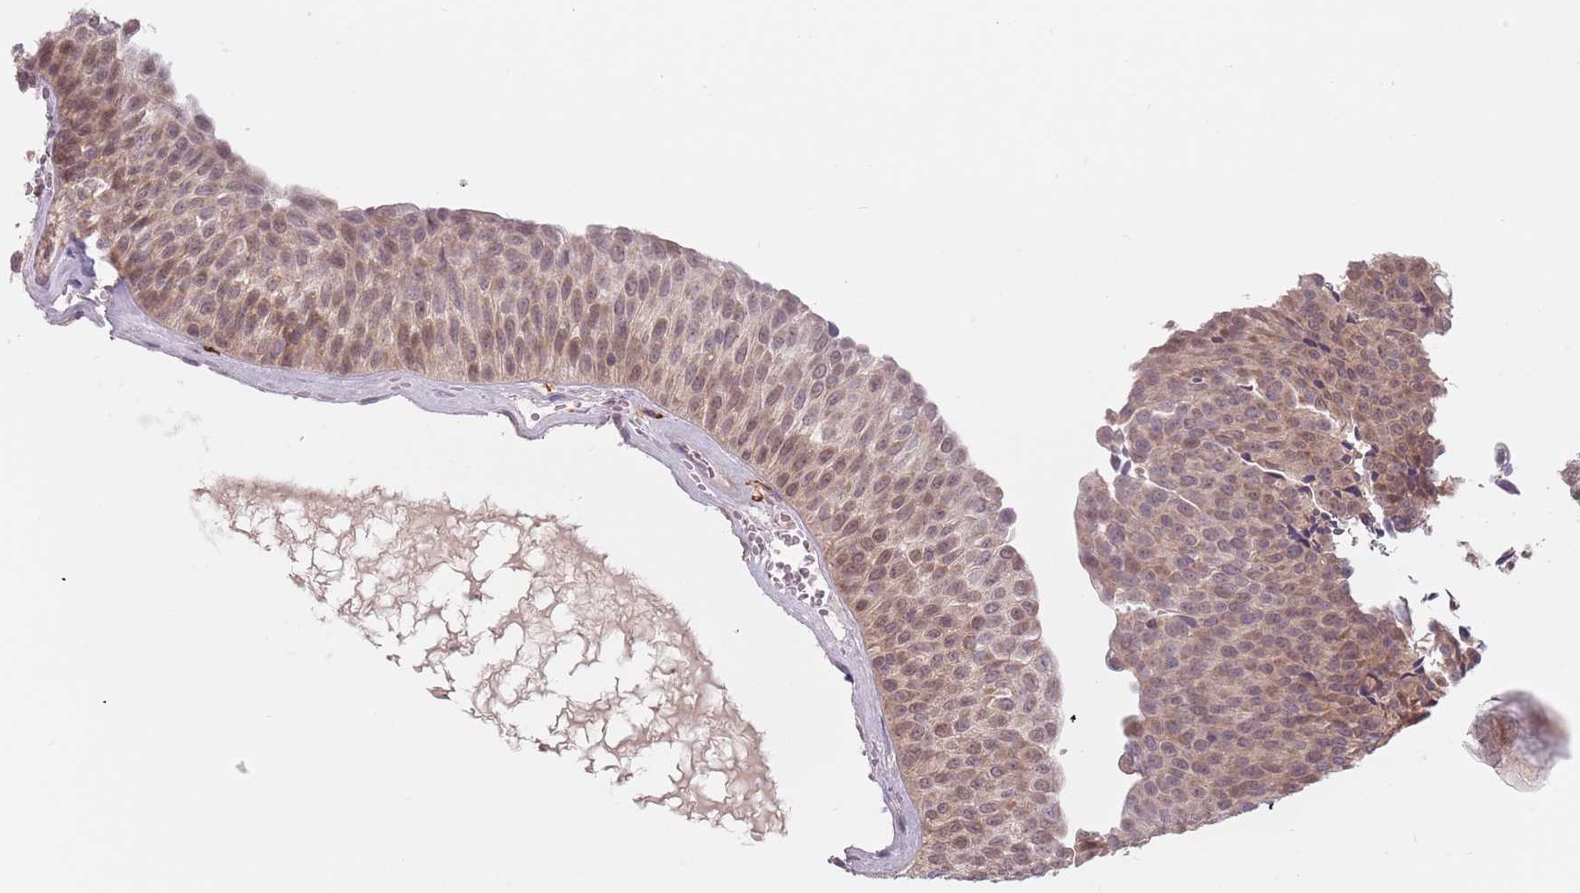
{"staining": {"intensity": "moderate", "quantity": ">75%", "location": "cytoplasmic/membranous,nuclear"}, "tissue": "urothelial cancer", "cell_type": "Tumor cells", "image_type": "cancer", "snomed": [{"axis": "morphology", "description": "Urothelial carcinoma, Low grade"}, {"axis": "topography", "description": "Urinary bladder"}], "caption": "The image exhibits immunohistochemical staining of urothelial cancer. There is moderate cytoplasmic/membranous and nuclear expression is seen in about >75% of tumor cells.", "gene": "NAXE", "patient": {"sex": "male", "age": 78}}